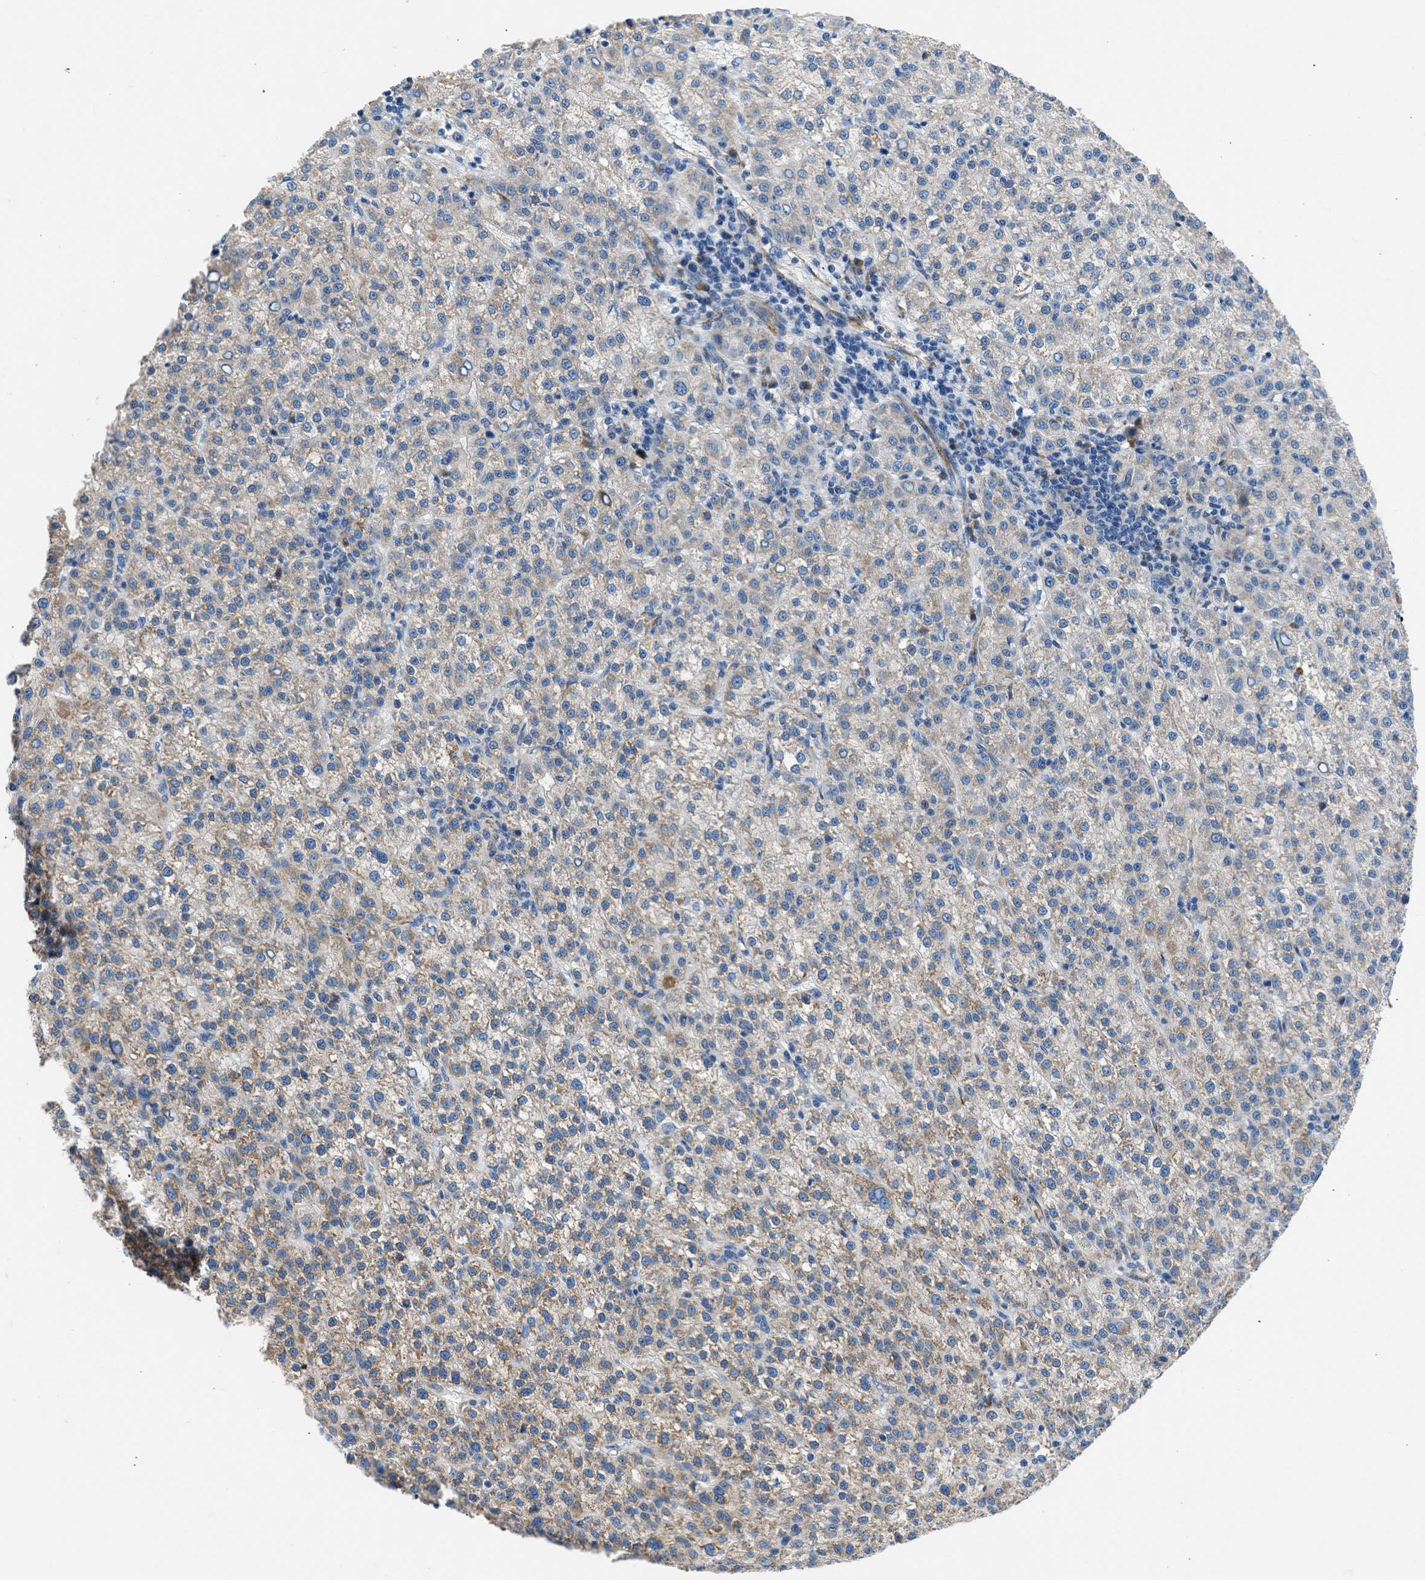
{"staining": {"intensity": "weak", "quantity": "25%-75%", "location": "cytoplasmic/membranous"}, "tissue": "liver cancer", "cell_type": "Tumor cells", "image_type": "cancer", "snomed": [{"axis": "morphology", "description": "Carcinoma, Hepatocellular, NOS"}, {"axis": "topography", "description": "Liver"}], "caption": "A histopathology image showing weak cytoplasmic/membranous staining in about 25%-75% of tumor cells in hepatocellular carcinoma (liver), as visualized by brown immunohistochemical staining.", "gene": "ULK4", "patient": {"sex": "female", "age": 58}}